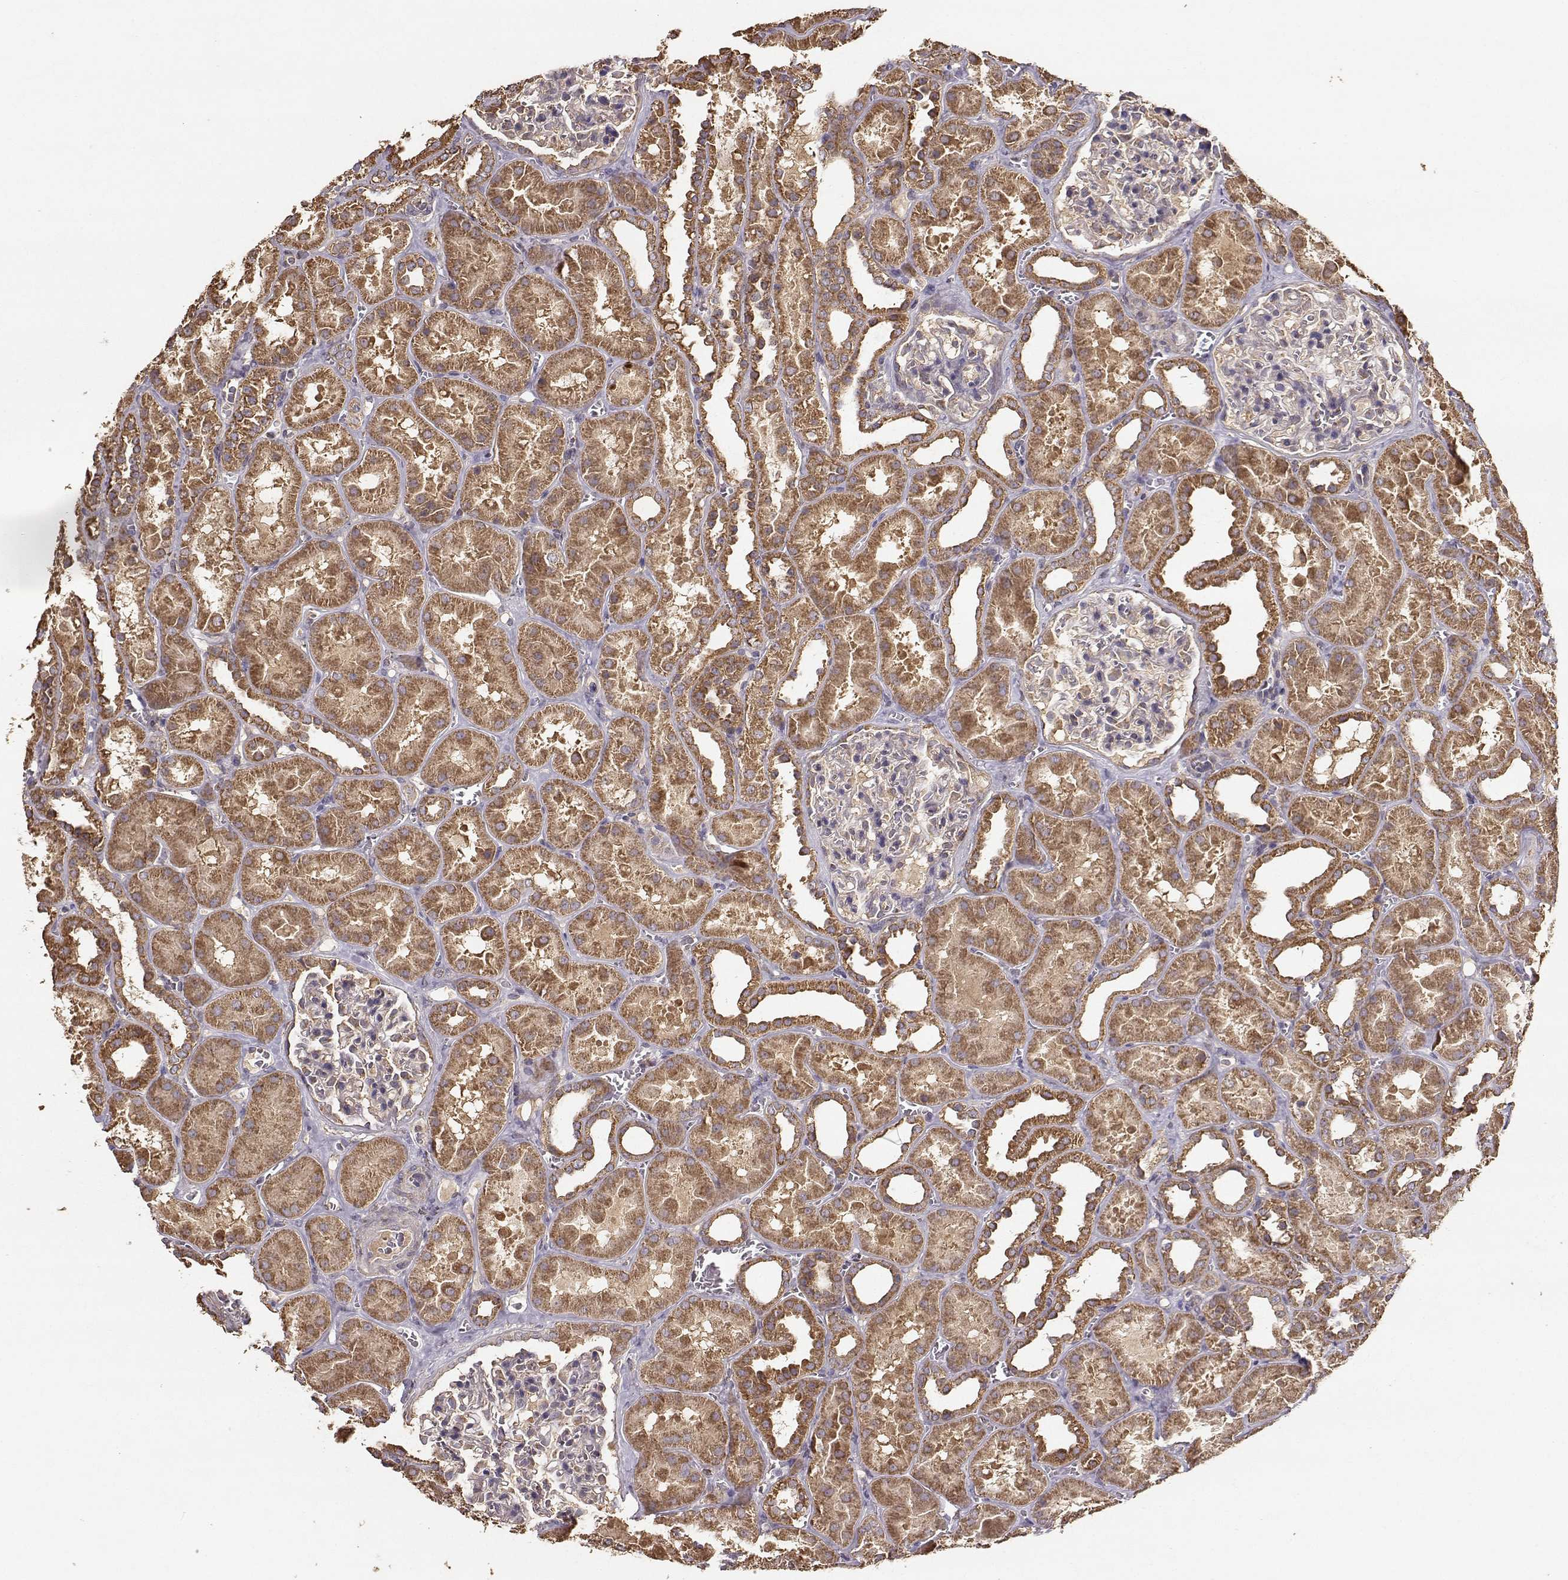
{"staining": {"intensity": "moderate", "quantity": "<25%", "location": "cytoplasmic/membranous"}, "tissue": "kidney", "cell_type": "Cells in glomeruli", "image_type": "normal", "snomed": [{"axis": "morphology", "description": "Normal tissue, NOS"}, {"axis": "topography", "description": "Kidney"}], "caption": "DAB immunohistochemical staining of normal kidney reveals moderate cytoplasmic/membranous protein staining in approximately <25% of cells in glomeruli.", "gene": "TARS3", "patient": {"sex": "female", "age": 41}}